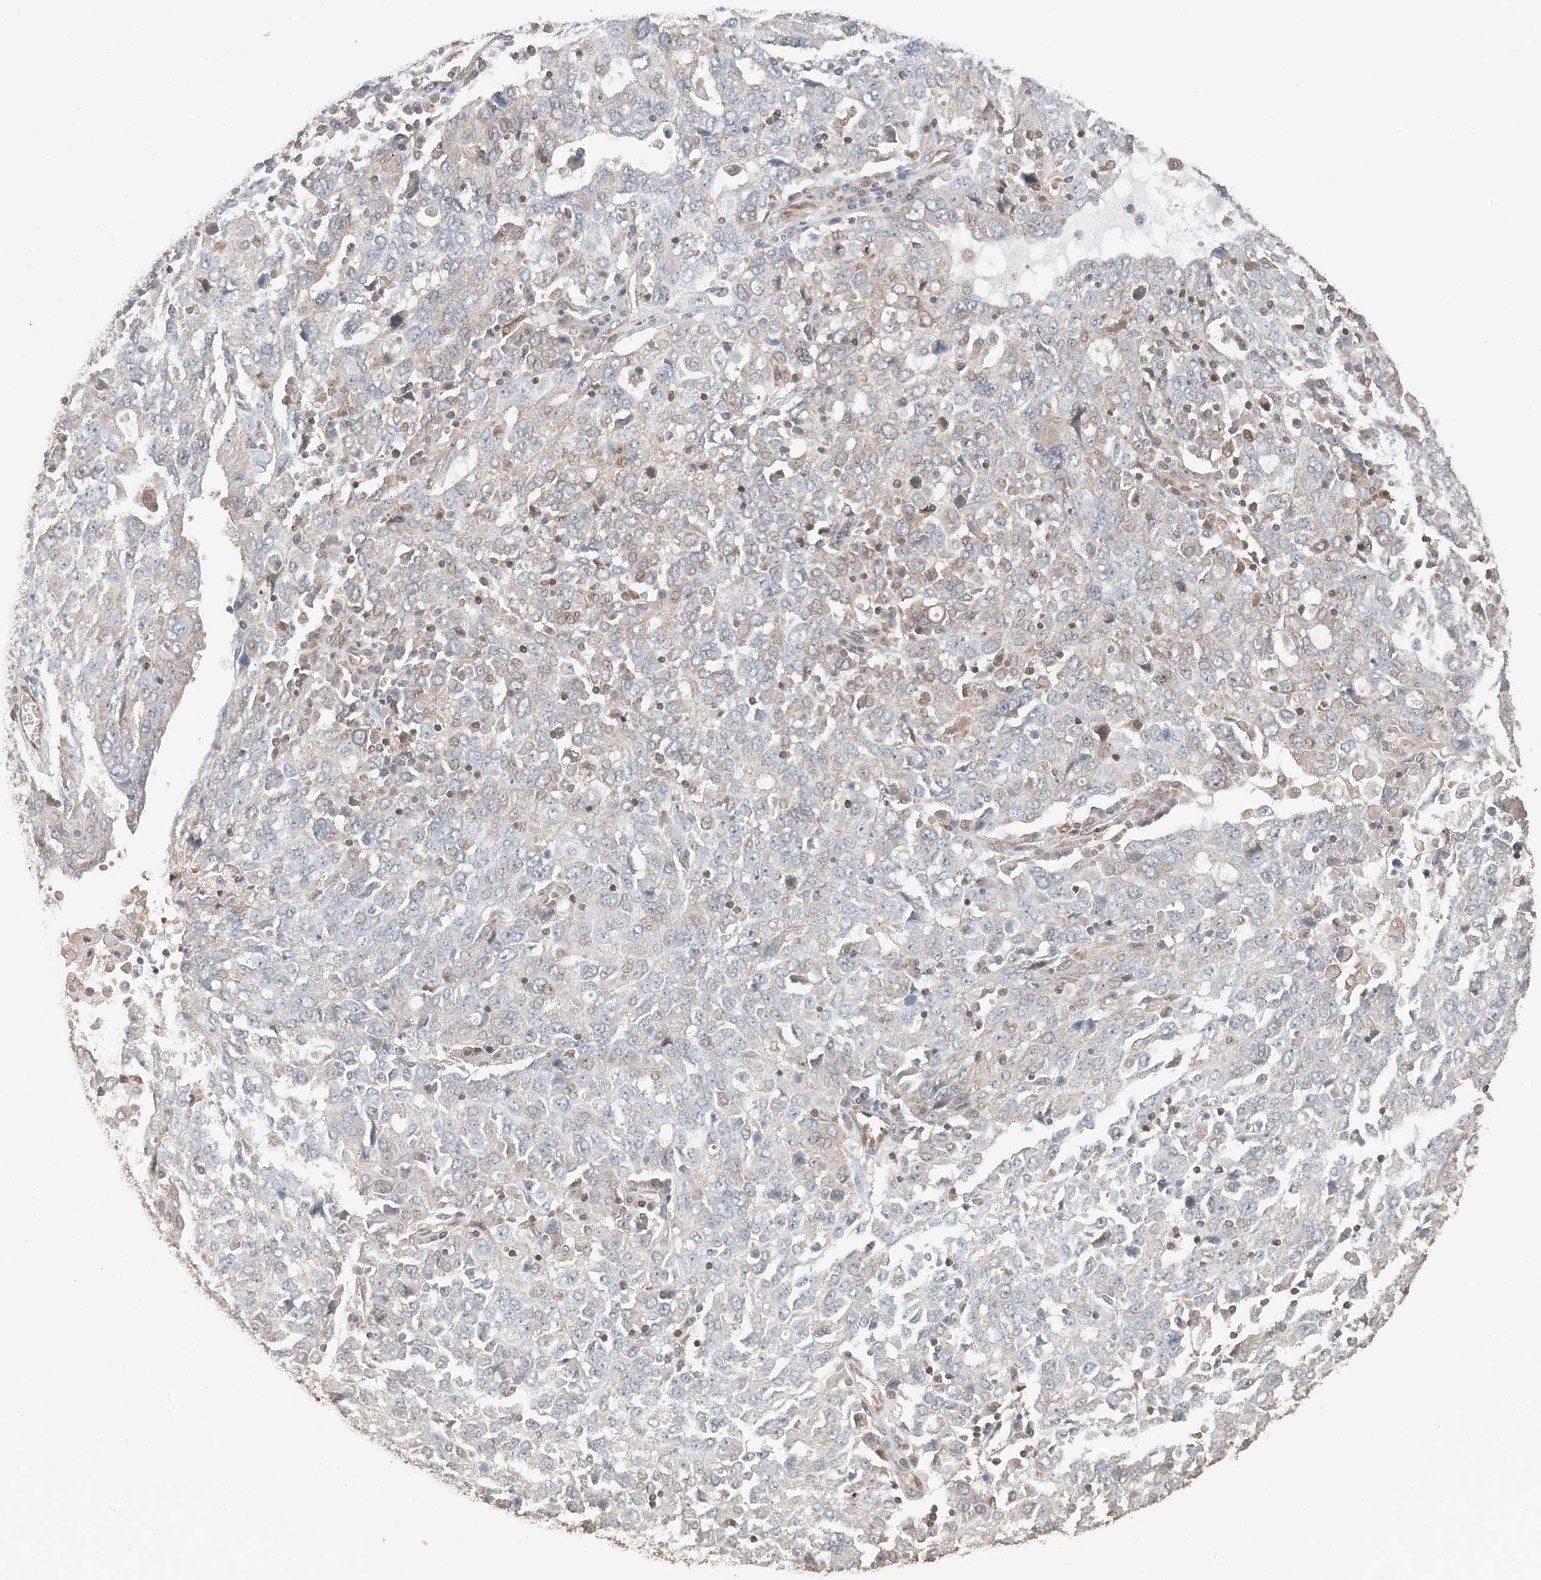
{"staining": {"intensity": "weak", "quantity": "25%-75%", "location": "cytoplasmic/membranous"}, "tissue": "ovarian cancer", "cell_type": "Tumor cells", "image_type": "cancer", "snomed": [{"axis": "morphology", "description": "Carcinoma, endometroid"}, {"axis": "topography", "description": "Ovary"}], "caption": "Ovarian cancer was stained to show a protein in brown. There is low levels of weak cytoplasmic/membranous expression in approximately 25%-75% of tumor cells.", "gene": "ATP13A2", "patient": {"sex": "female", "age": 62}}